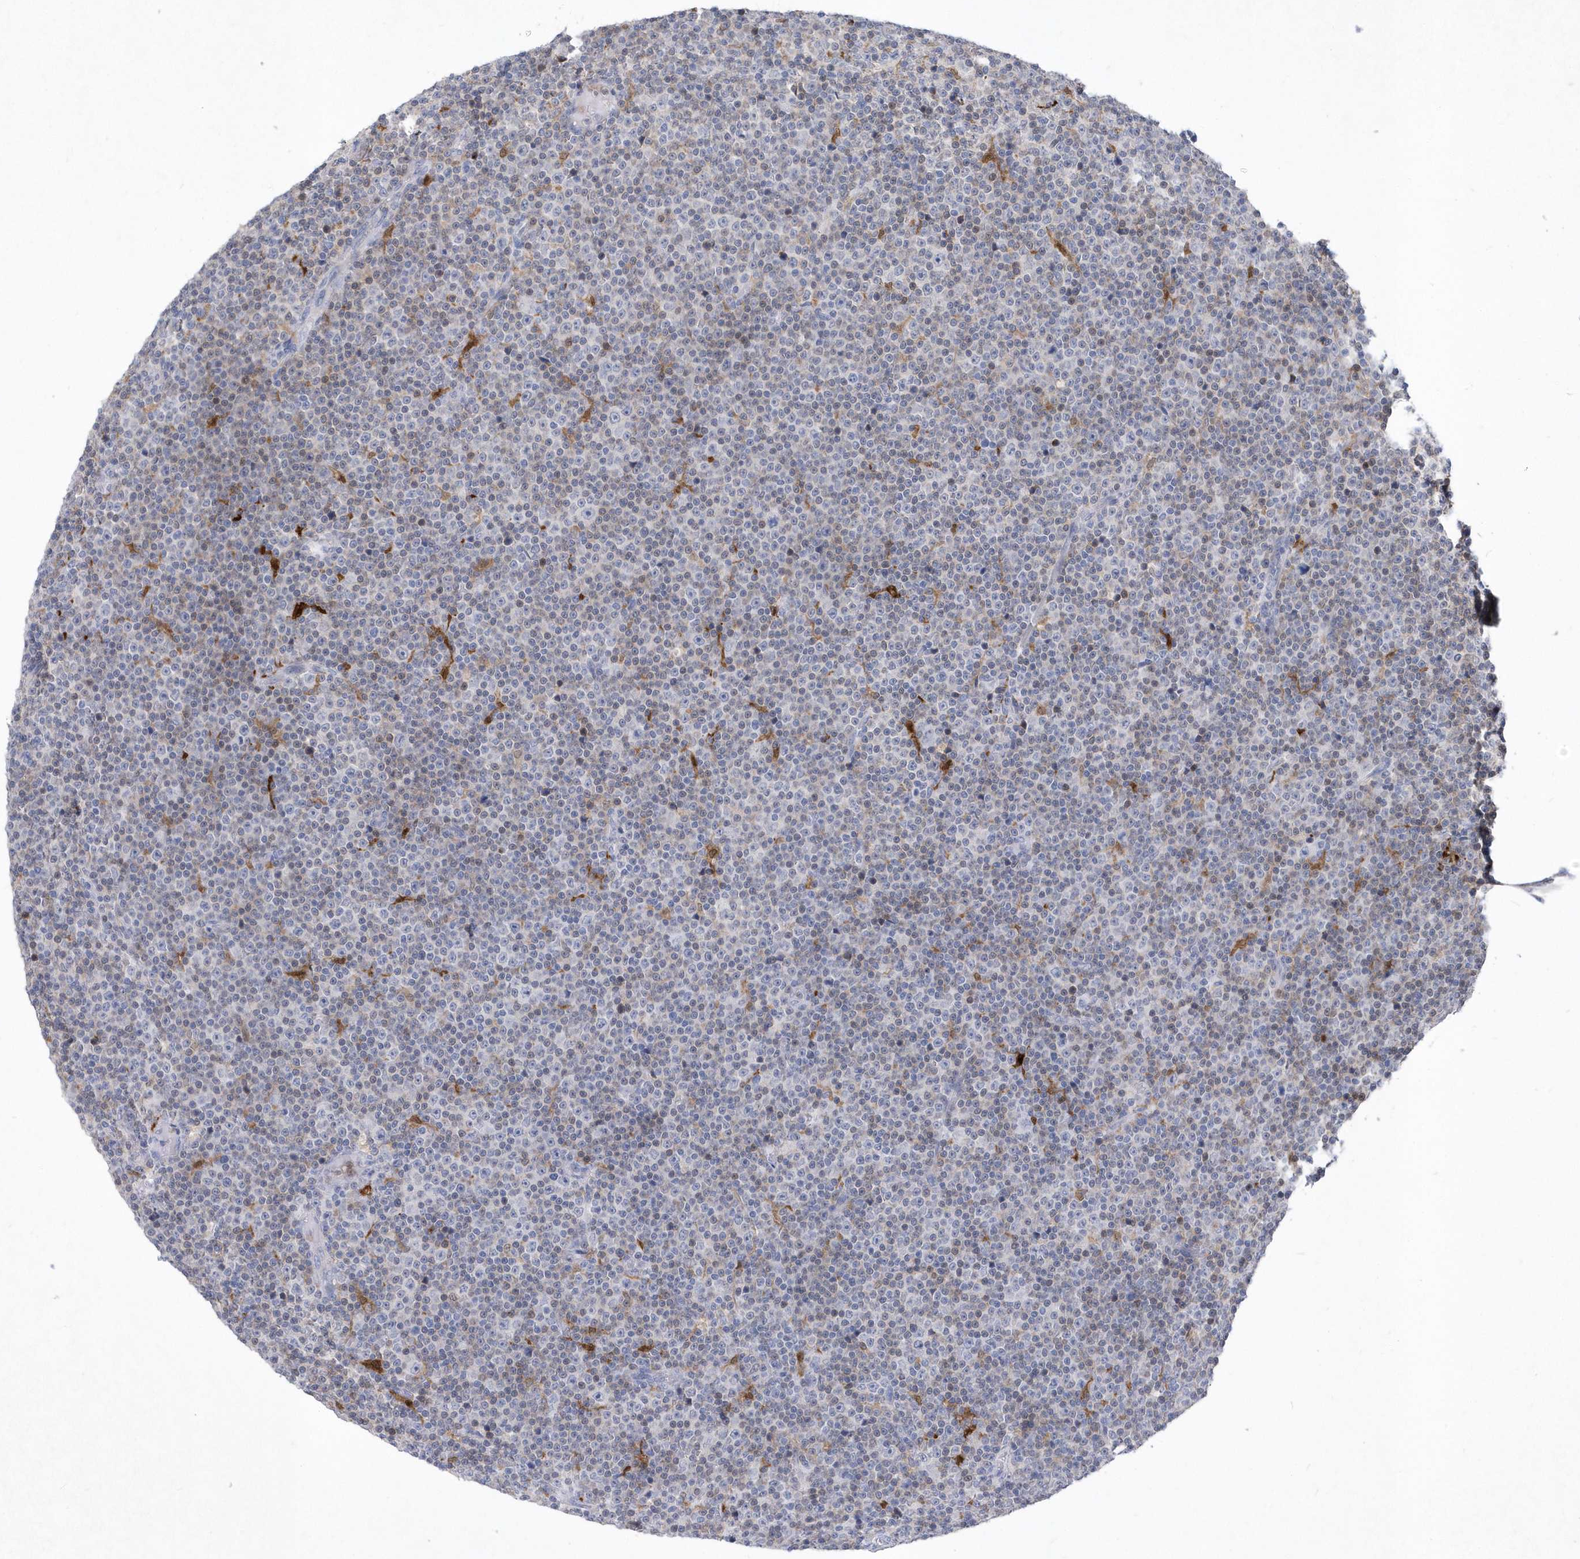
{"staining": {"intensity": "negative", "quantity": "none", "location": "none"}, "tissue": "lymphoma", "cell_type": "Tumor cells", "image_type": "cancer", "snomed": [{"axis": "morphology", "description": "Malignant lymphoma, non-Hodgkin's type, Low grade"}, {"axis": "topography", "description": "Lymph node"}], "caption": "A high-resolution histopathology image shows immunohistochemistry staining of lymphoma, which reveals no significant expression in tumor cells. (DAB (3,3'-diaminobenzidine) immunohistochemistry, high magnification).", "gene": "BHLHA15", "patient": {"sex": "female", "age": 67}}